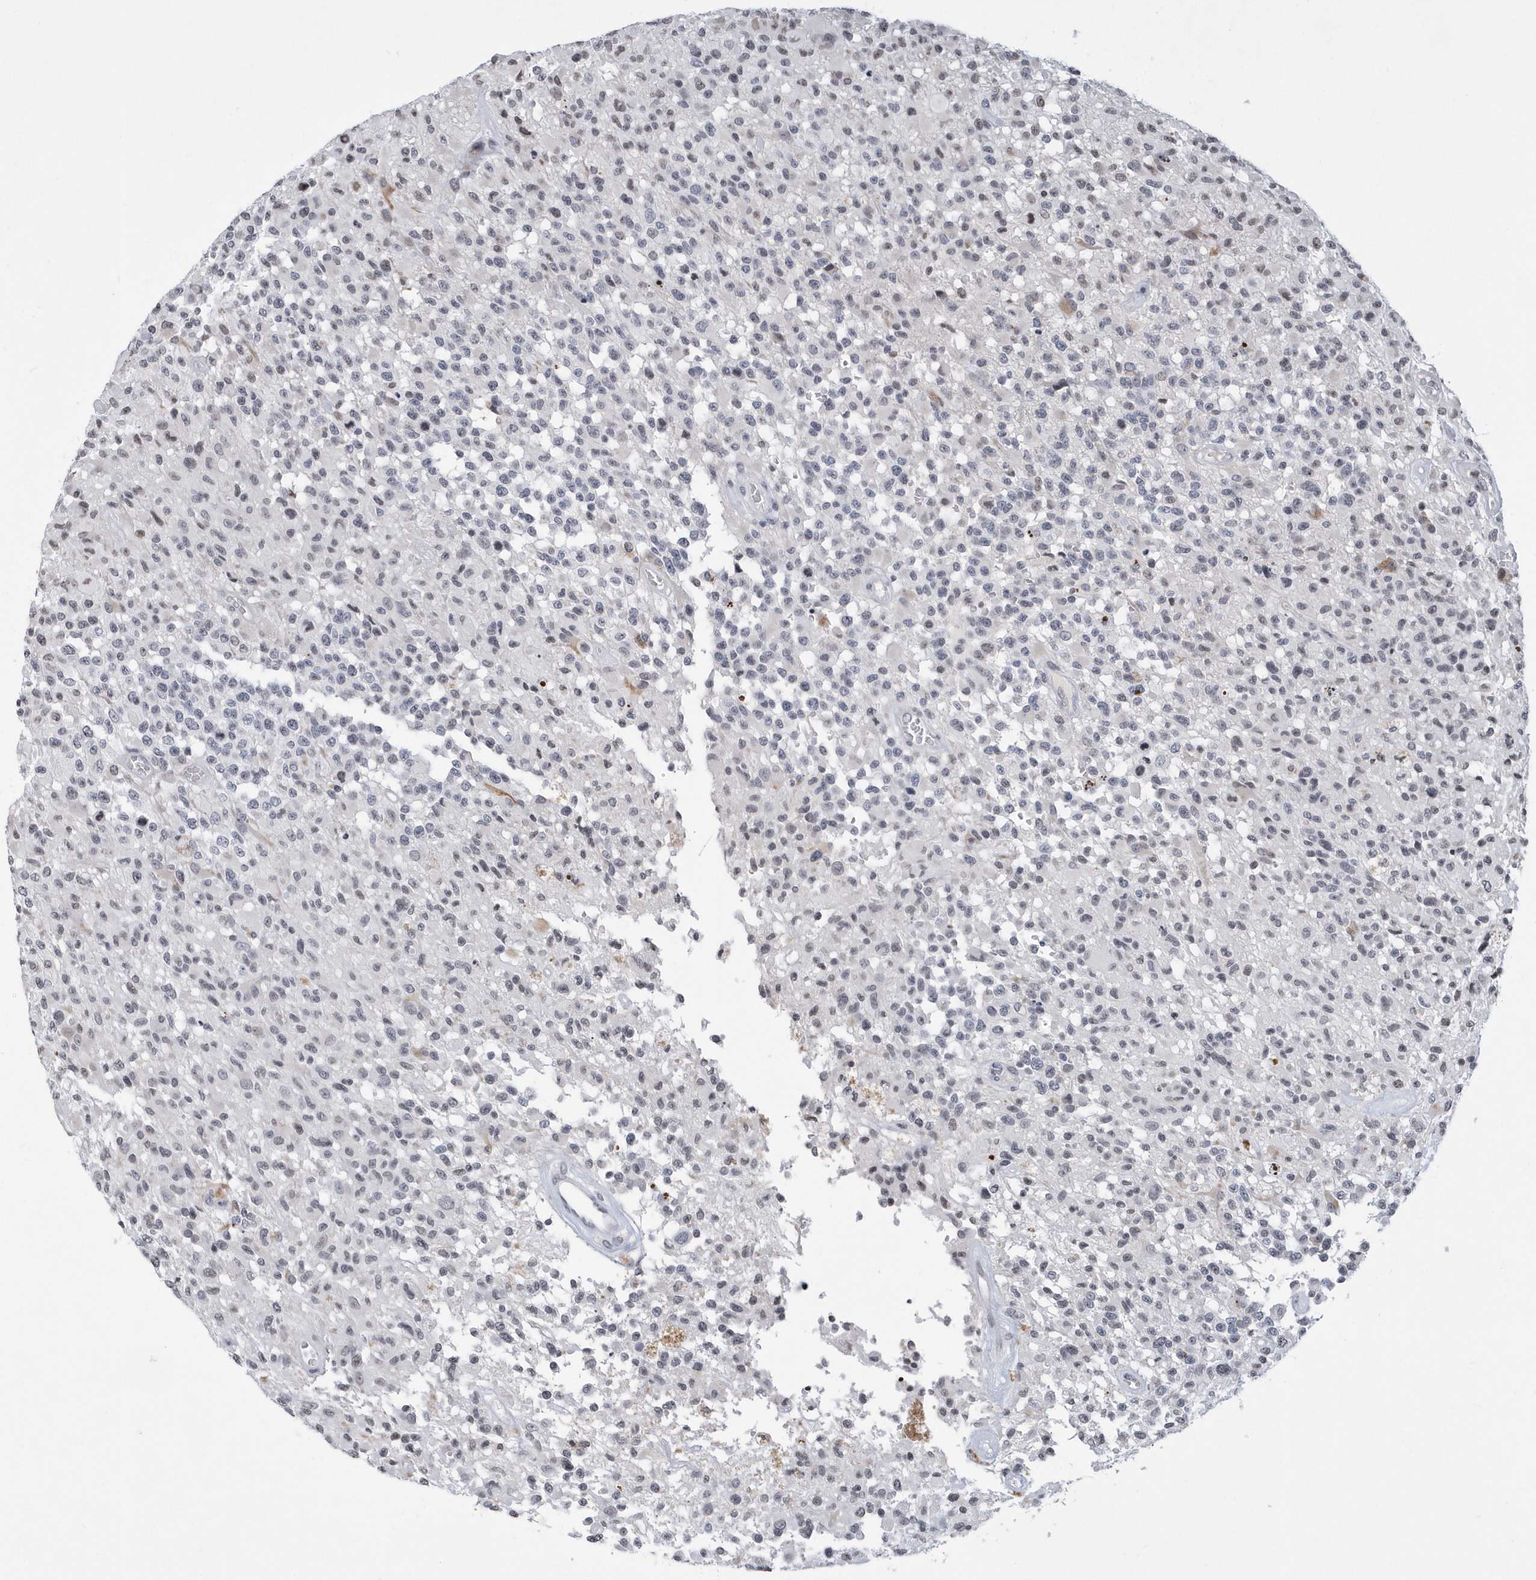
{"staining": {"intensity": "negative", "quantity": "none", "location": "none"}, "tissue": "glioma", "cell_type": "Tumor cells", "image_type": "cancer", "snomed": [{"axis": "morphology", "description": "Glioma, malignant, High grade"}, {"axis": "morphology", "description": "Glioblastoma, NOS"}, {"axis": "topography", "description": "Brain"}], "caption": "Tumor cells are negative for brown protein staining in high-grade glioma (malignant). (Stains: DAB immunohistochemistry (IHC) with hematoxylin counter stain, Microscopy: brightfield microscopy at high magnification).", "gene": "VWA5B2", "patient": {"sex": "male", "age": 60}}